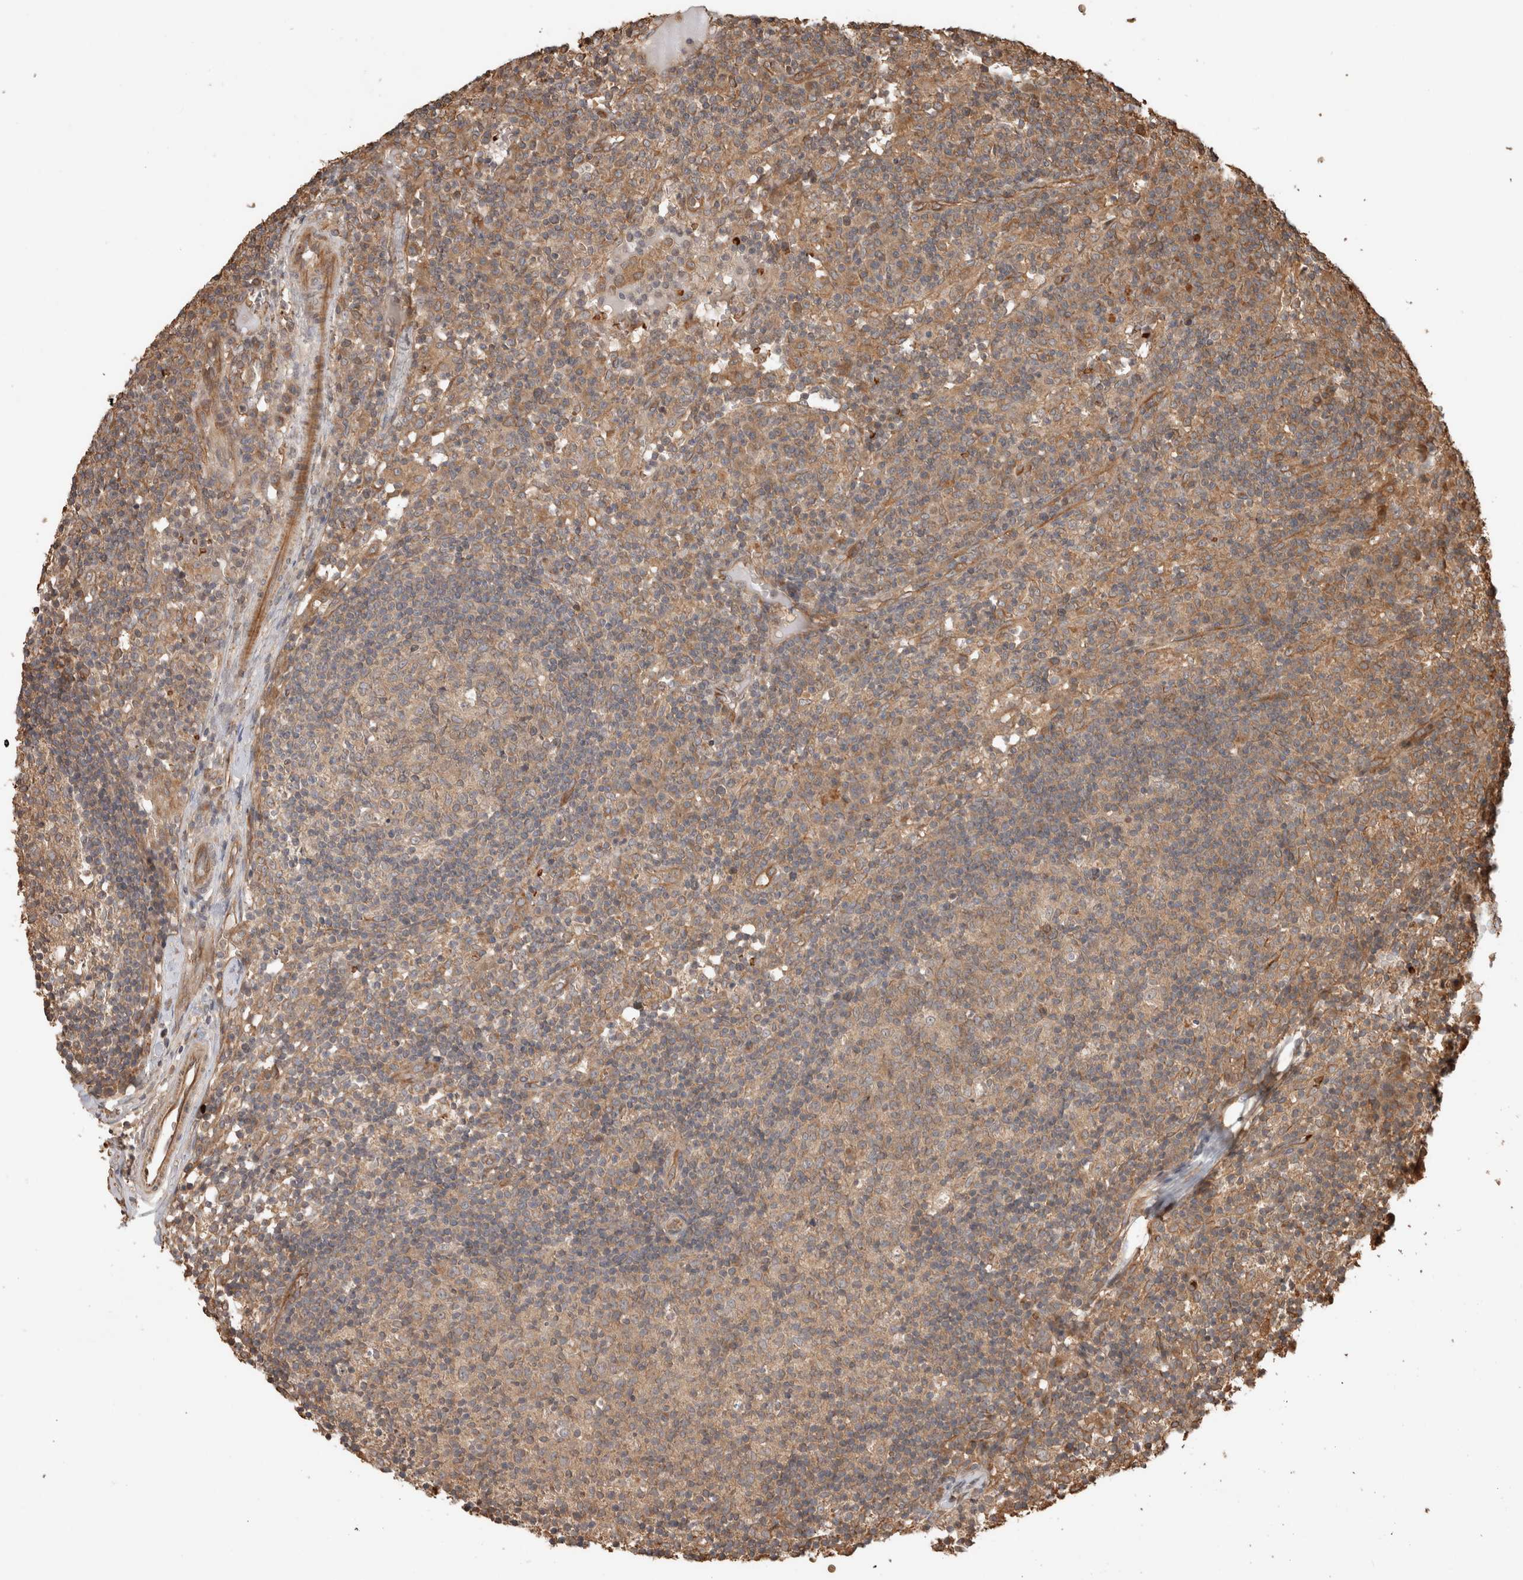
{"staining": {"intensity": "moderate", "quantity": ">75%", "location": "cytoplasmic/membranous"}, "tissue": "lymph node", "cell_type": "Germinal center cells", "image_type": "normal", "snomed": [{"axis": "morphology", "description": "Normal tissue, NOS"}, {"axis": "morphology", "description": "Inflammation, NOS"}, {"axis": "topography", "description": "Lymph node"}], "caption": "Immunohistochemistry (IHC) image of unremarkable lymph node: lymph node stained using immunohistochemistry displays medium levels of moderate protein expression localized specifically in the cytoplasmic/membranous of germinal center cells, appearing as a cytoplasmic/membranous brown color.", "gene": "OTUD6B", "patient": {"sex": "male", "age": 55}}